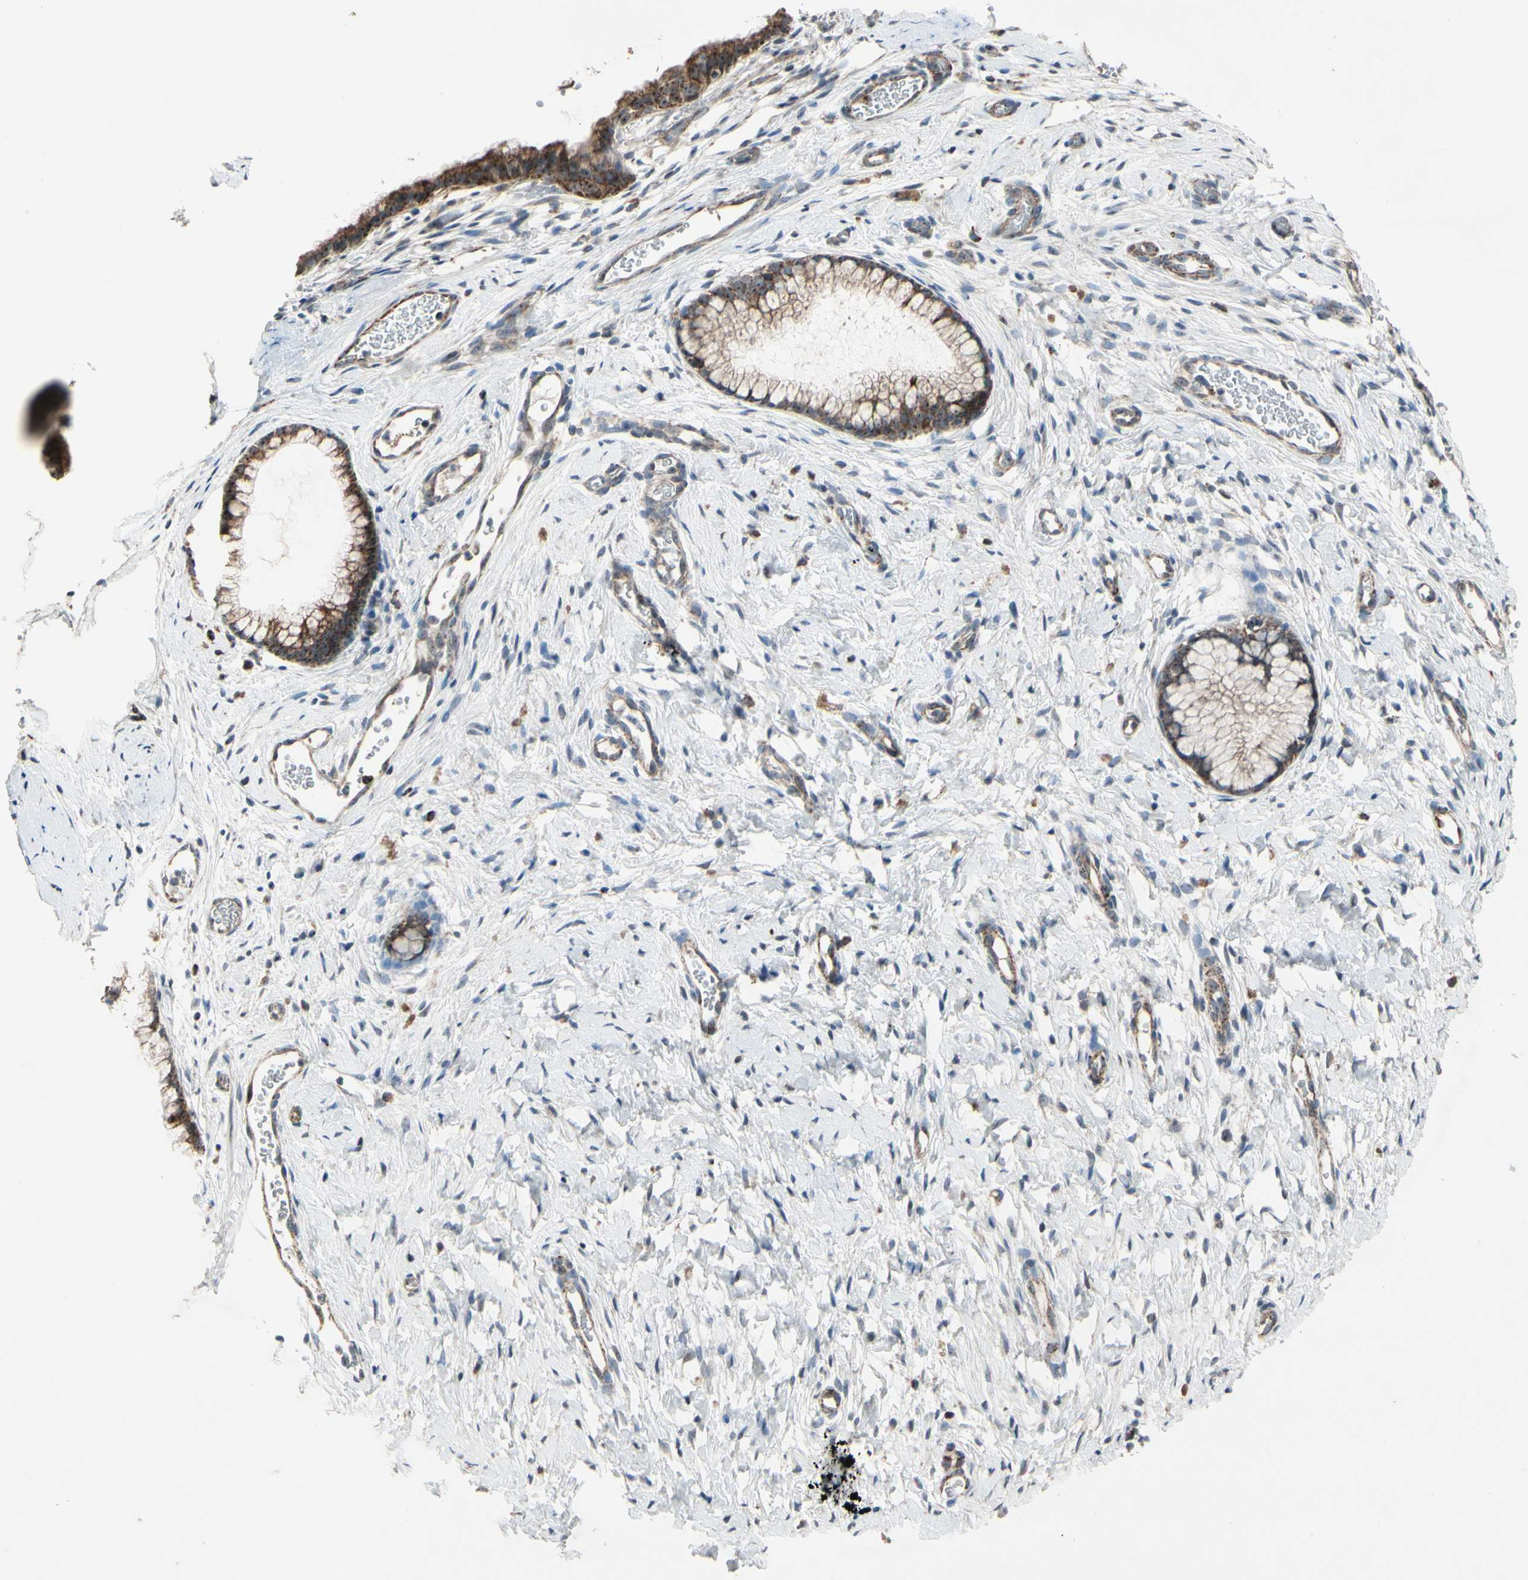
{"staining": {"intensity": "strong", "quantity": ">75%", "location": "cytoplasmic/membranous"}, "tissue": "cervix", "cell_type": "Glandular cells", "image_type": "normal", "snomed": [{"axis": "morphology", "description": "Normal tissue, NOS"}, {"axis": "topography", "description": "Cervix"}], "caption": "Benign cervix was stained to show a protein in brown. There is high levels of strong cytoplasmic/membranous expression in about >75% of glandular cells.", "gene": "CPT1A", "patient": {"sex": "female", "age": 65}}